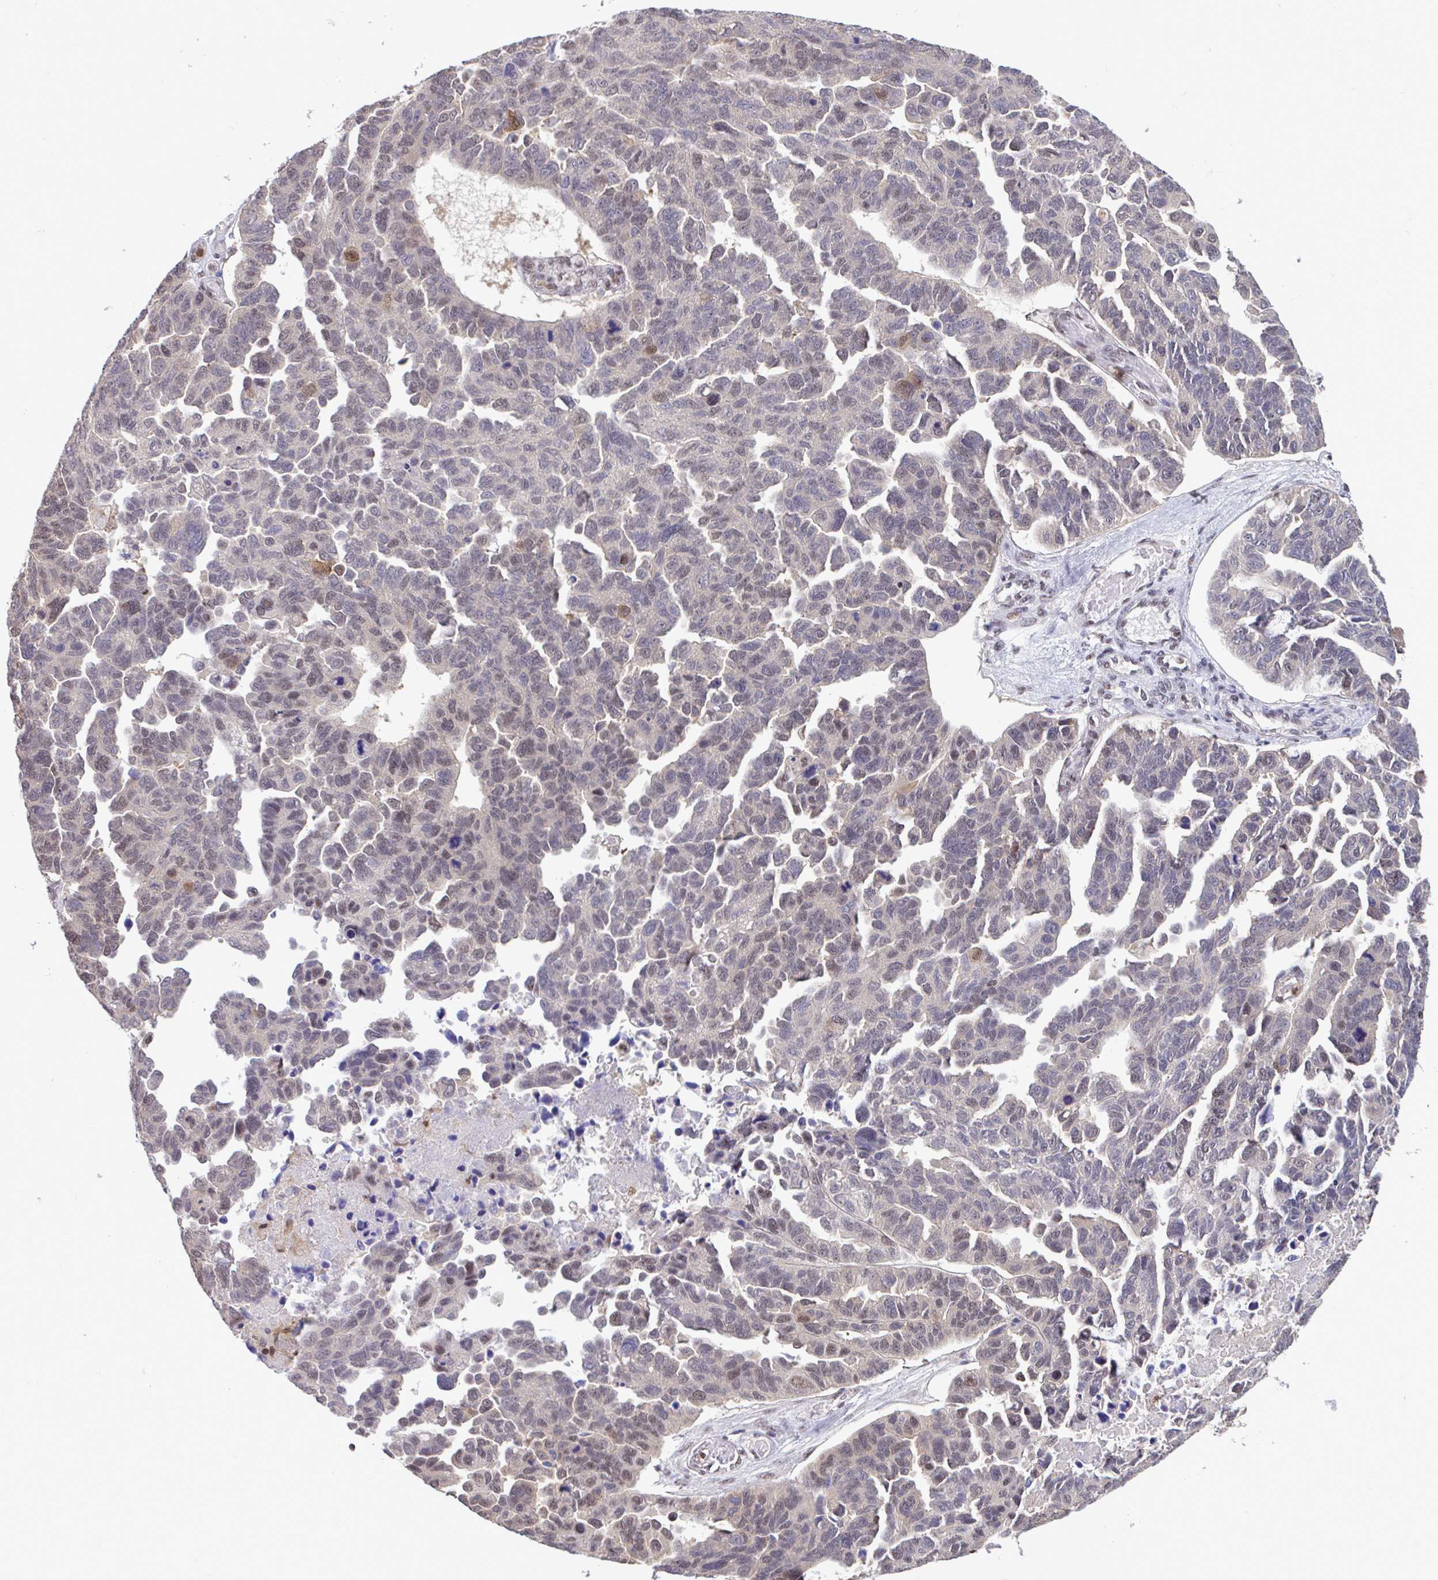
{"staining": {"intensity": "moderate", "quantity": "<25%", "location": "cytoplasmic/membranous,nuclear"}, "tissue": "ovarian cancer", "cell_type": "Tumor cells", "image_type": "cancer", "snomed": [{"axis": "morphology", "description": "Cystadenocarcinoma, serous, NOS"}, {"axis": "topography", "description": "Ovary"}], "caption": "Protein positivity by immunohistochemistry exhibits moderate cytoplasmic/membranous and nuclear staining in about <25% of tumor cells in ovarian cancer.", "gene": "OR6K3", "patient": {"sex": "female", "age": 64}}